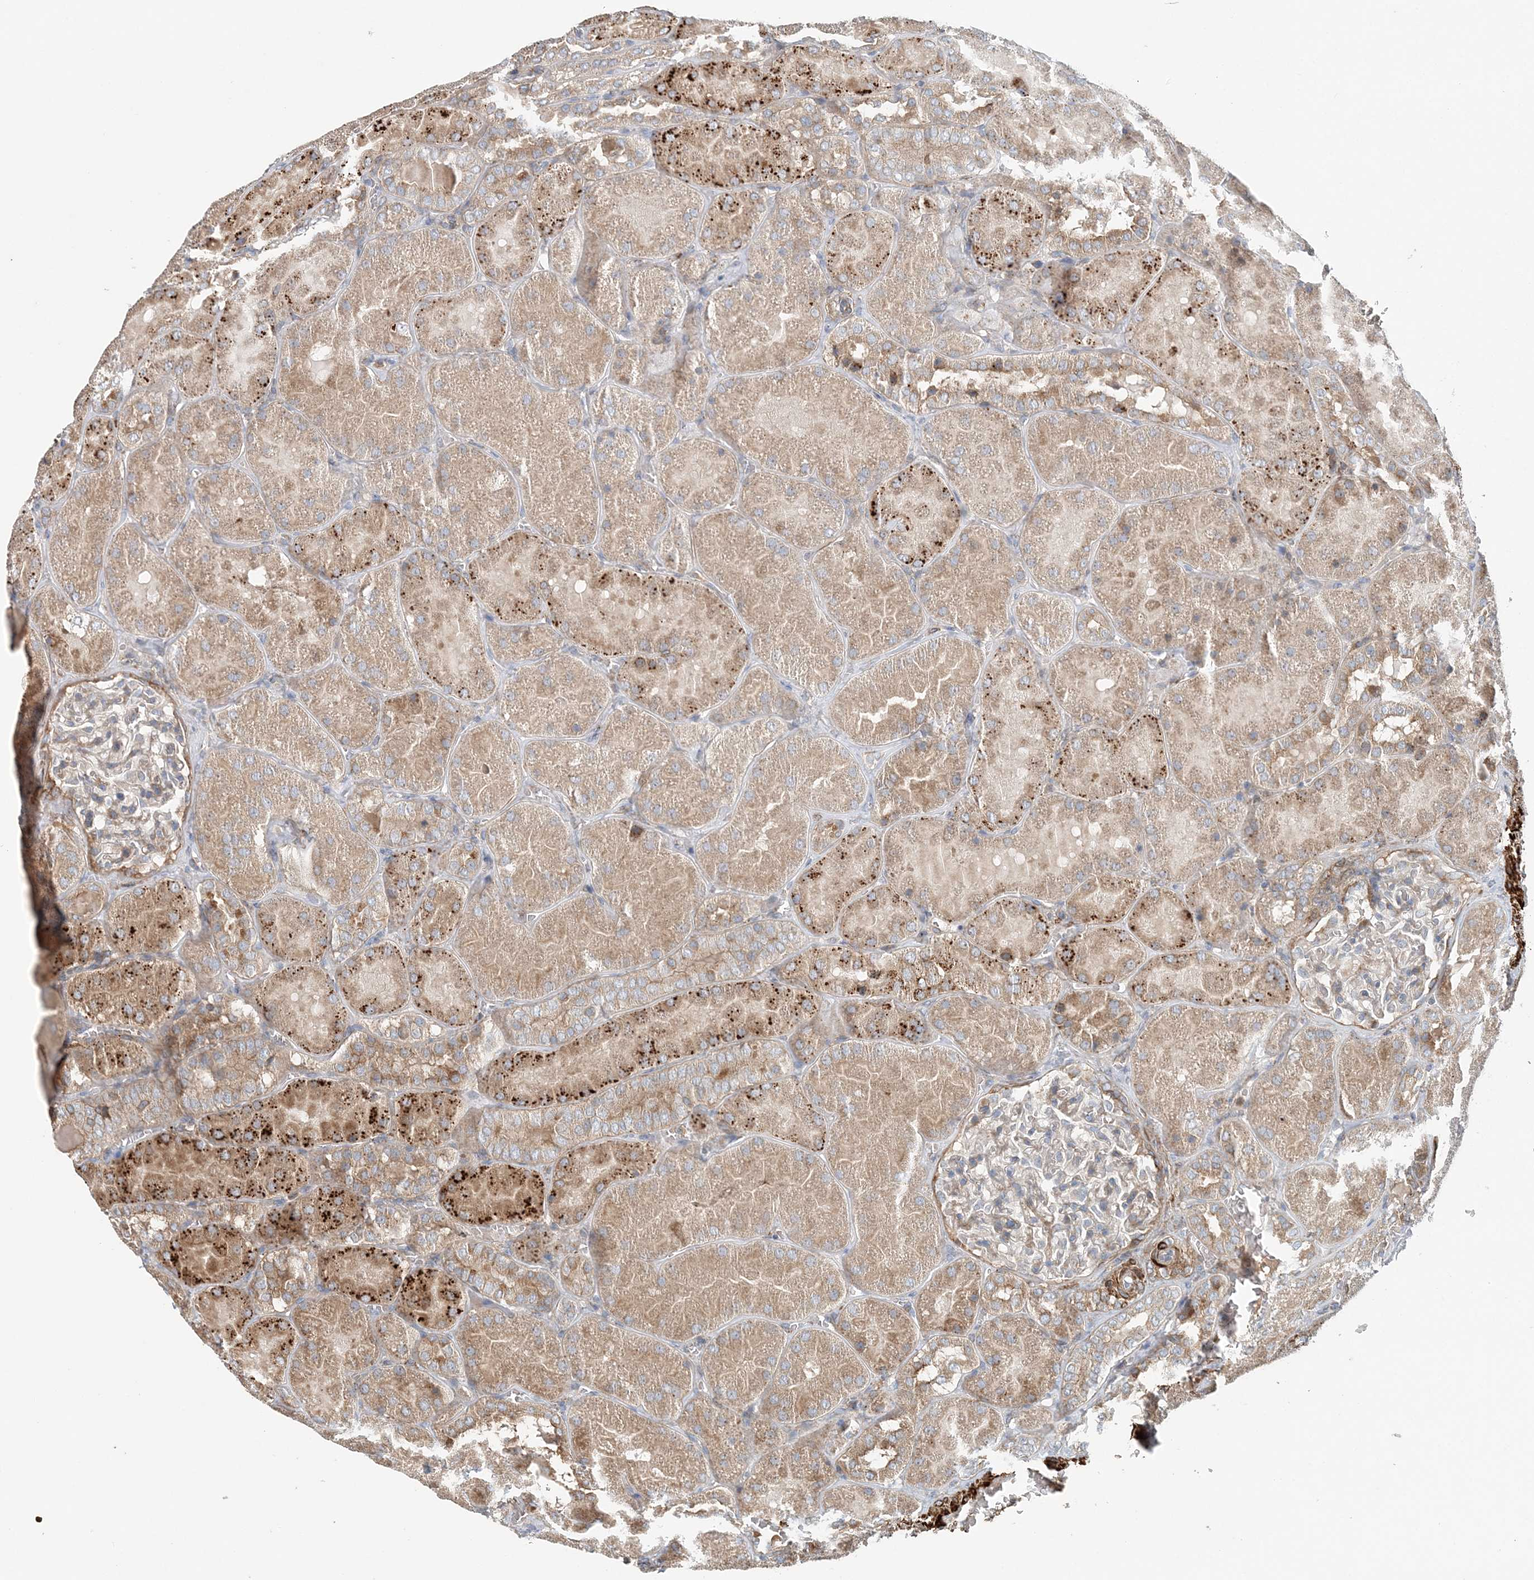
{"staining": {"intensity": "weak", "quantity": "25%-75%", "location": "cytoplasmic/membranous"}, "tissue": "kidney", "cell_type": "Cells in glomeruli", "image_type": "normal", "snomed": [{"axis": "morphology", "description": "Normal tissue, NOS"}, {"axis": "topography", "description": "Kidney"}], "caption": "A high-resolution micrograph shows IHC staining of benign kidney, which displays weak cytoplasmic/membranous staining in about 25%-75% of cells in glomeruli. The staining was performed using DAB to visualize the protein expression in brown, while the nuclei were stained in blue with hematoxylin (Magnification: 20x).", "gene": "TTI1", "patient": {"sex": "male", "age": 28}}